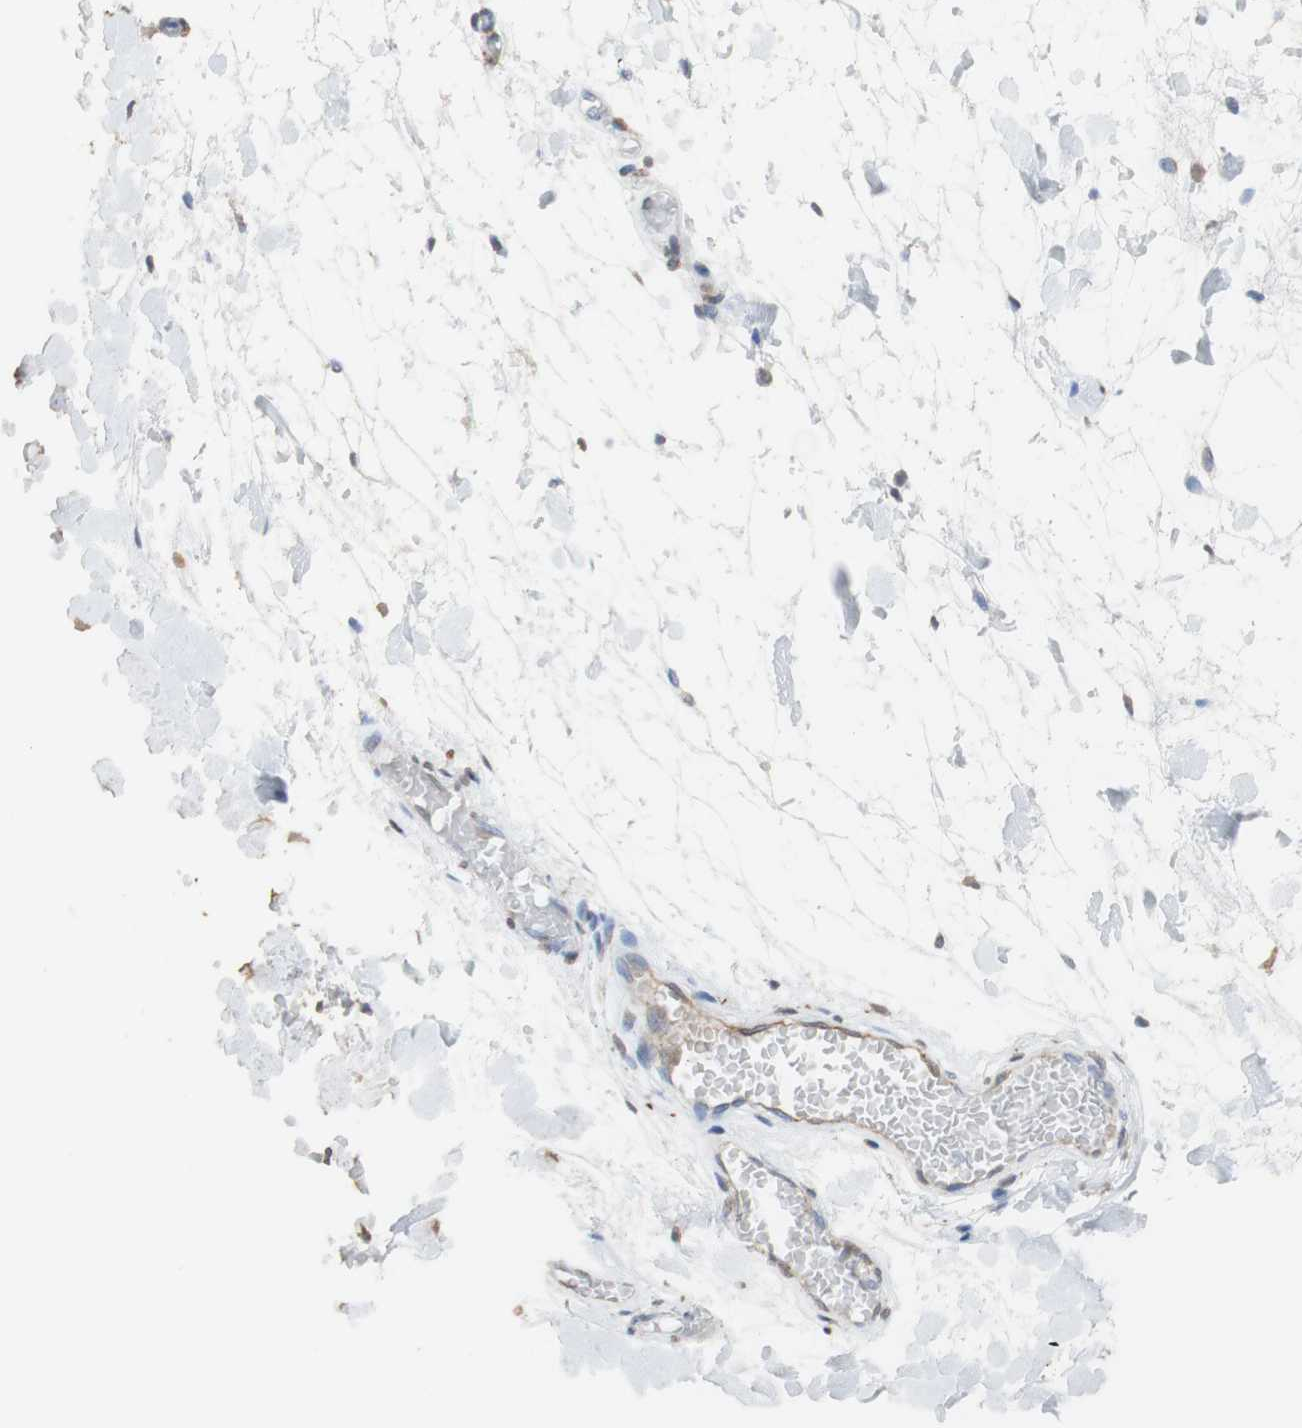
{"staining": {"intensity": "negative", "quantity": "none", "location": "none"}, "tissue": "salivary gland", "cell_type": "Glandular cells", "image_type": "normal", "snomed": [{"axis": "morphology", "description": "Normal tissue, NOS"}, {"axis": "topography", "description": "Salivary gland"}], "caption": "High power microscopy image of an IHC micrograph of unremarkable salivary gland, revealing no significant staining in glandular cells.", "gene": "L1CAM", "patient": {"sex": "female", "age": 24}}